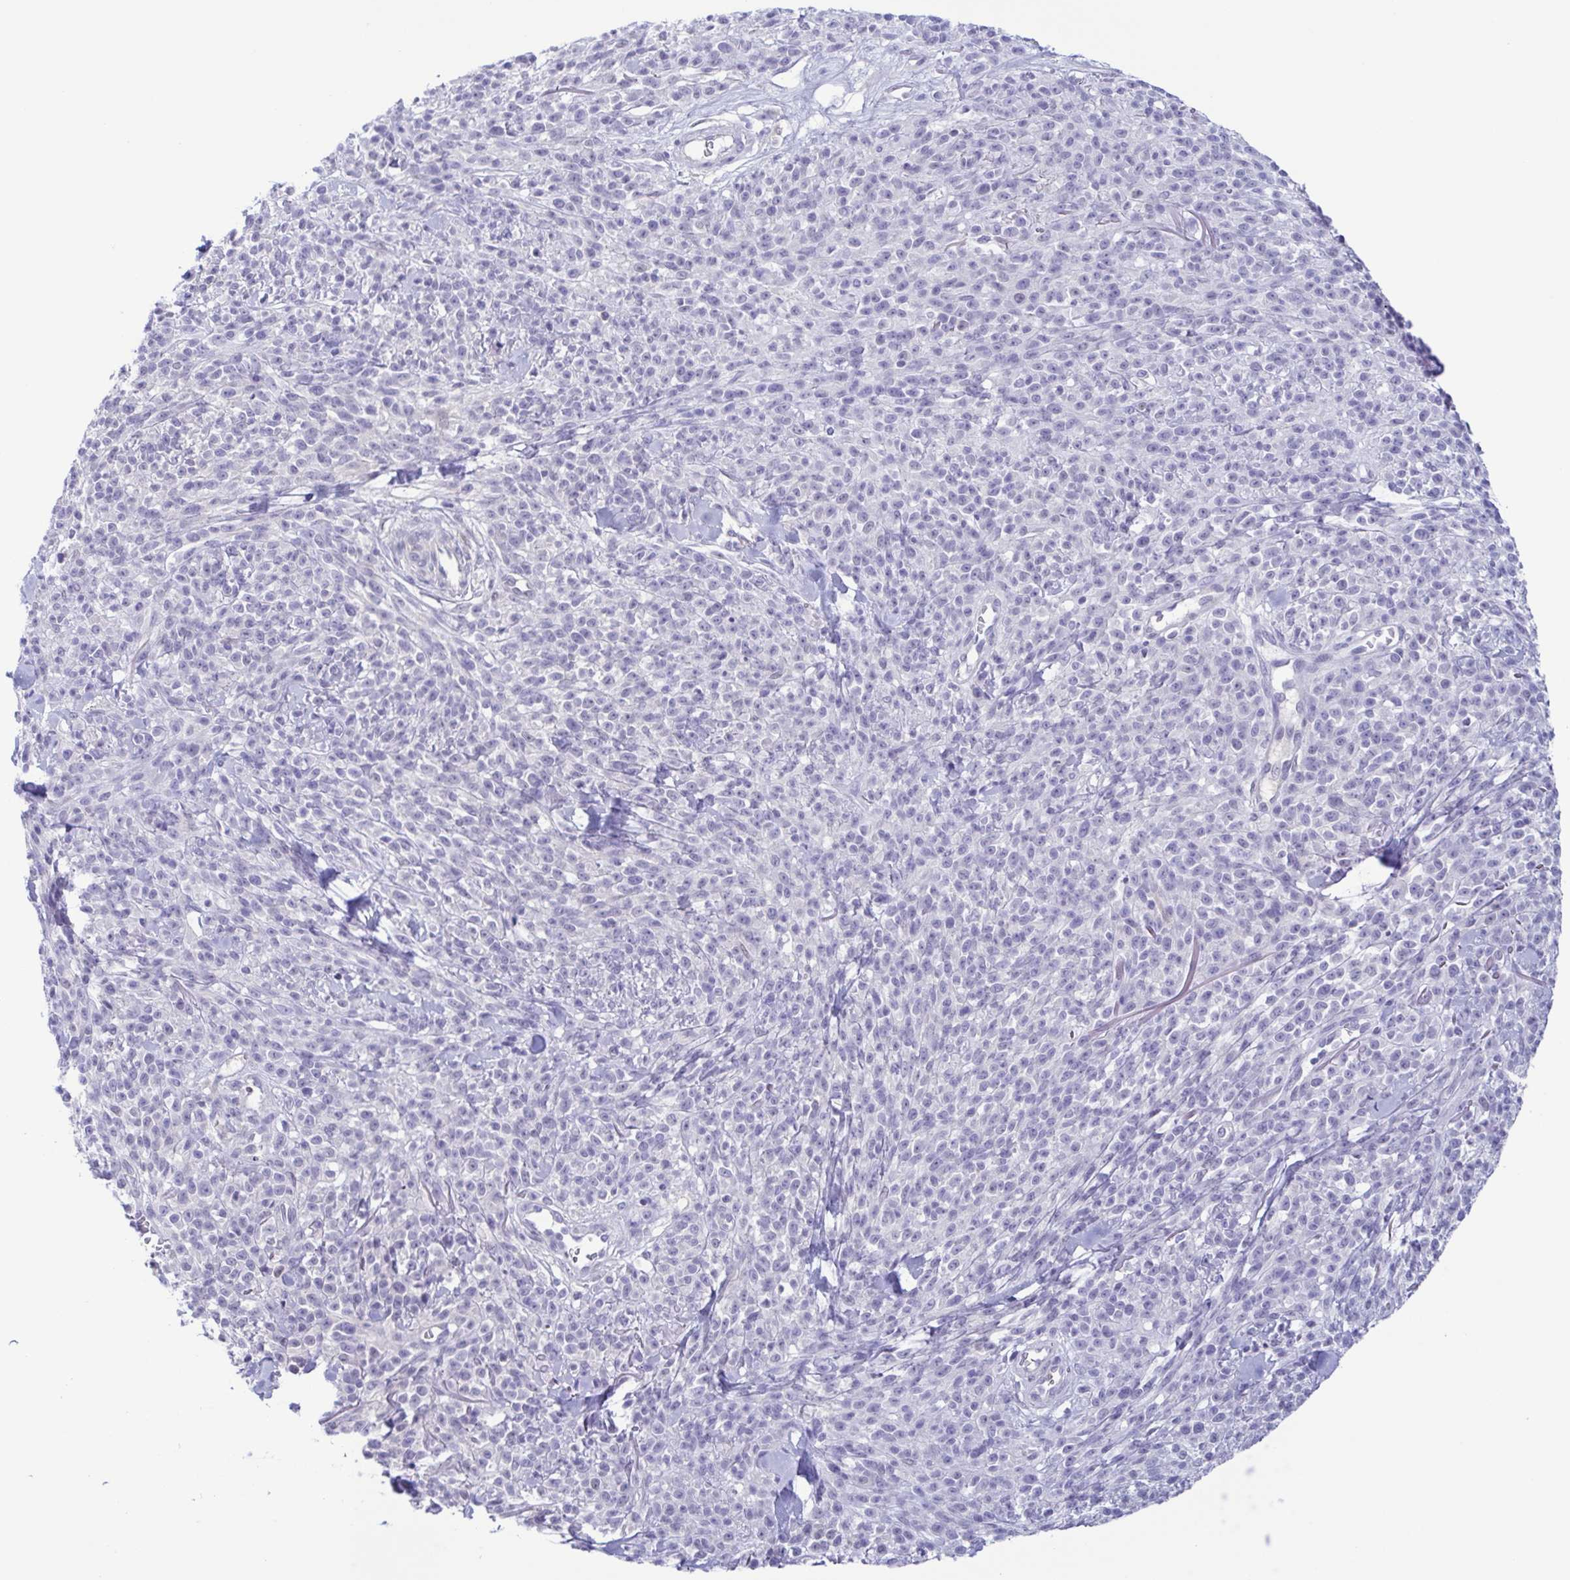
{"staining": {"intensity": "negative", "quantity": "none", "location": "none"}, "tissue": "melanoma", "cell_type": "Tumor cells", "image_type": "cancer", "snomed": [{"axis": "morphology", "description": "Malignant melanoma, NOS"}, {"axis": "topography", "description": "Skin"}, {"axis": "topography", "description": "Skin of trunk"}], "caption": "An image of malignant melanoma stained for a protein exhibits no brown staining in tumor cells.", "gene": "LDHC", "patient": {"sex": "male", "age": 74}}